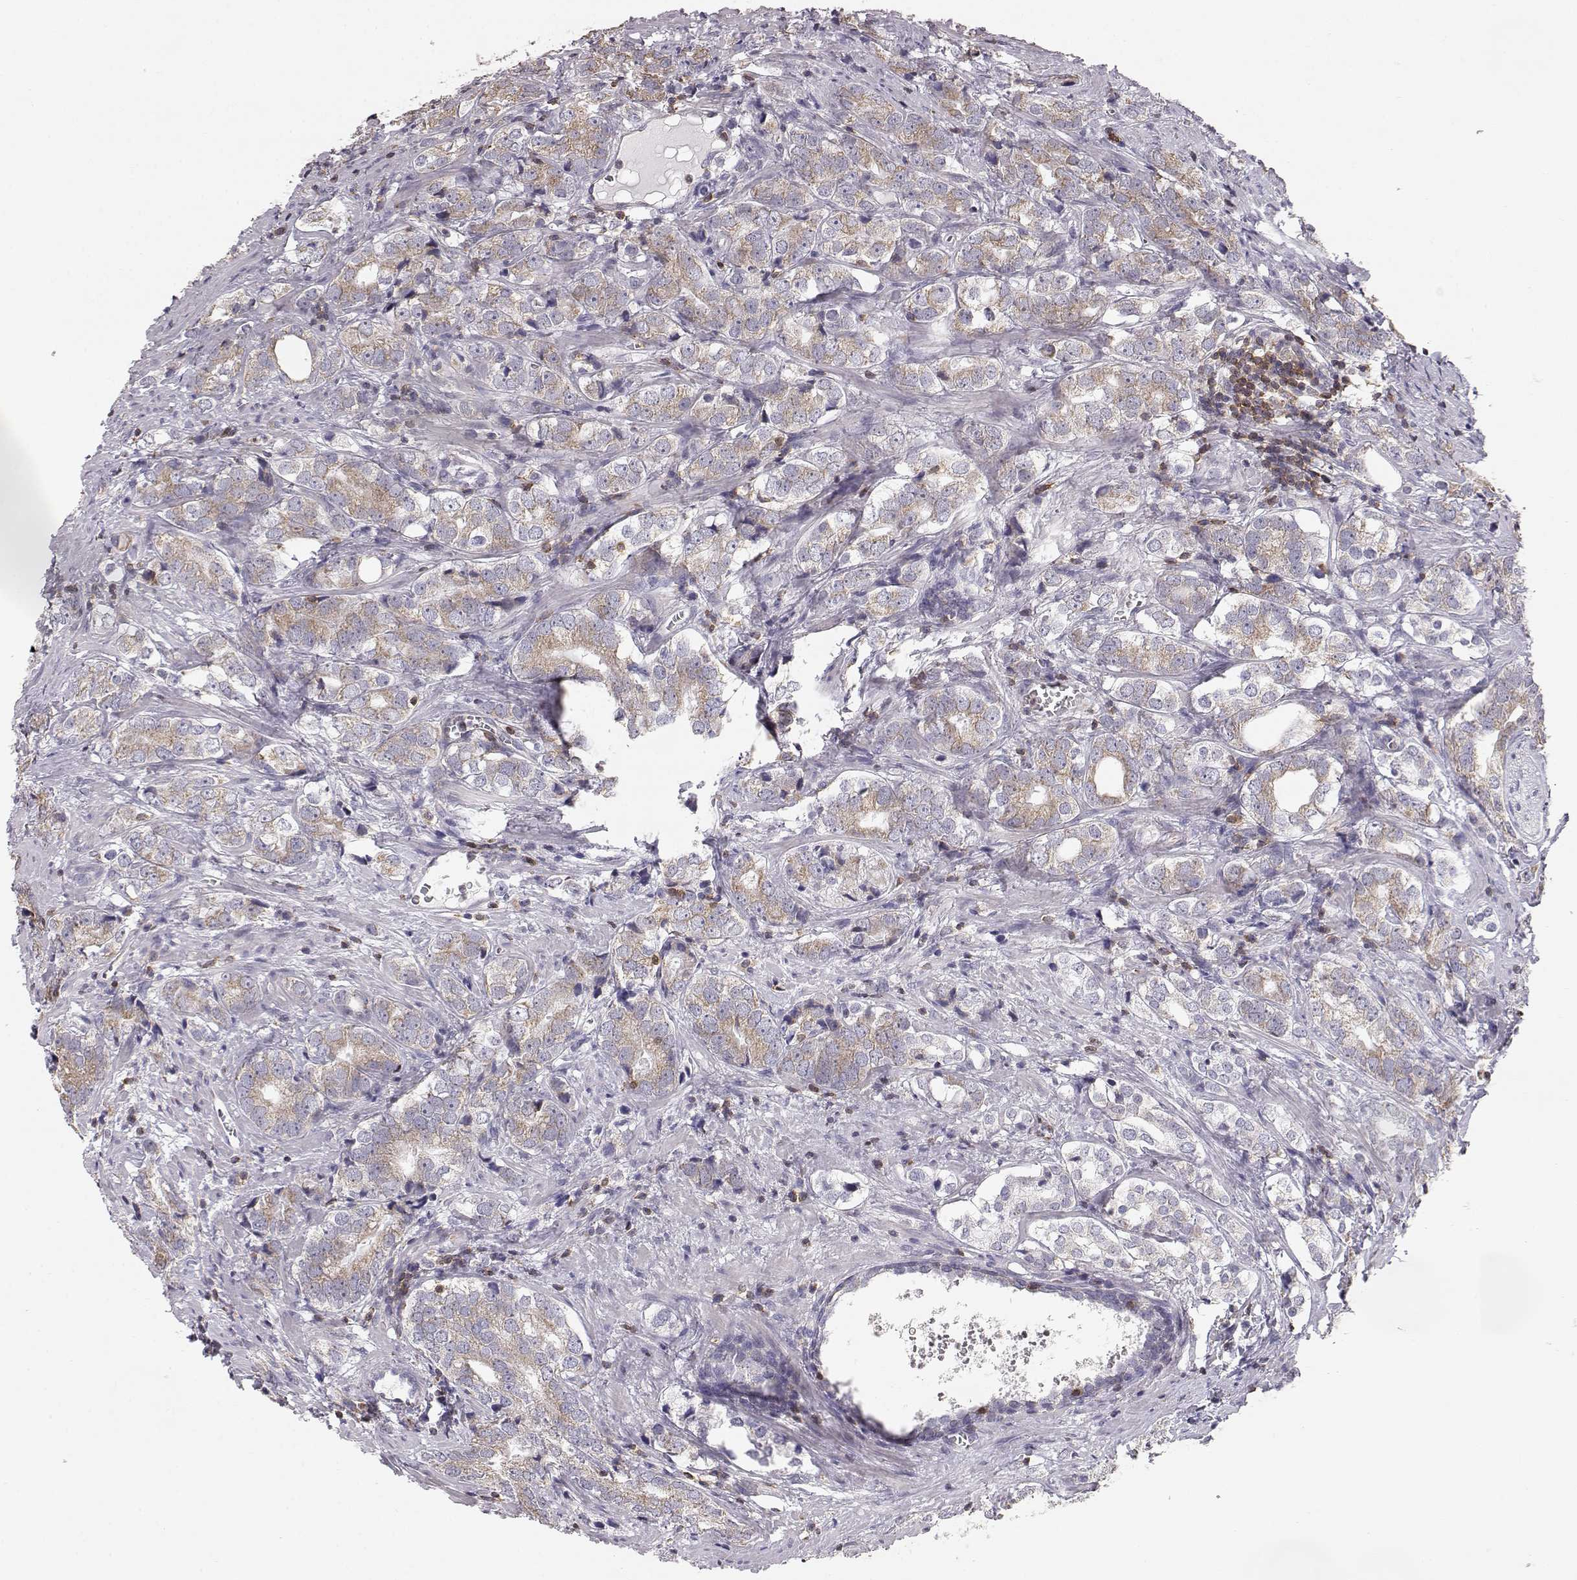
{"staining": {"intensity": "moderate", "quantity": ">75%", "location": "cytoplasmic/membranous"}, "tissue": "prostate cancer", "cell_type": "Tumor cells", "image_type": "cancer", "snomed": [{"axis": "morphology", "description": "Adenocarcinoma, NOS"}, {"axis": "topography", "description": "Prostate and seminal vesicle, NOS"}], "caption": "Approximately >75% of tumor cells in human prostate cancer exhibit moderate cytoplasmic/membranous protein positivity as visualized by brown immunohistochemical staining.", "gene": "GRAP2", "patient": {"sex": "male", "age": 63}}